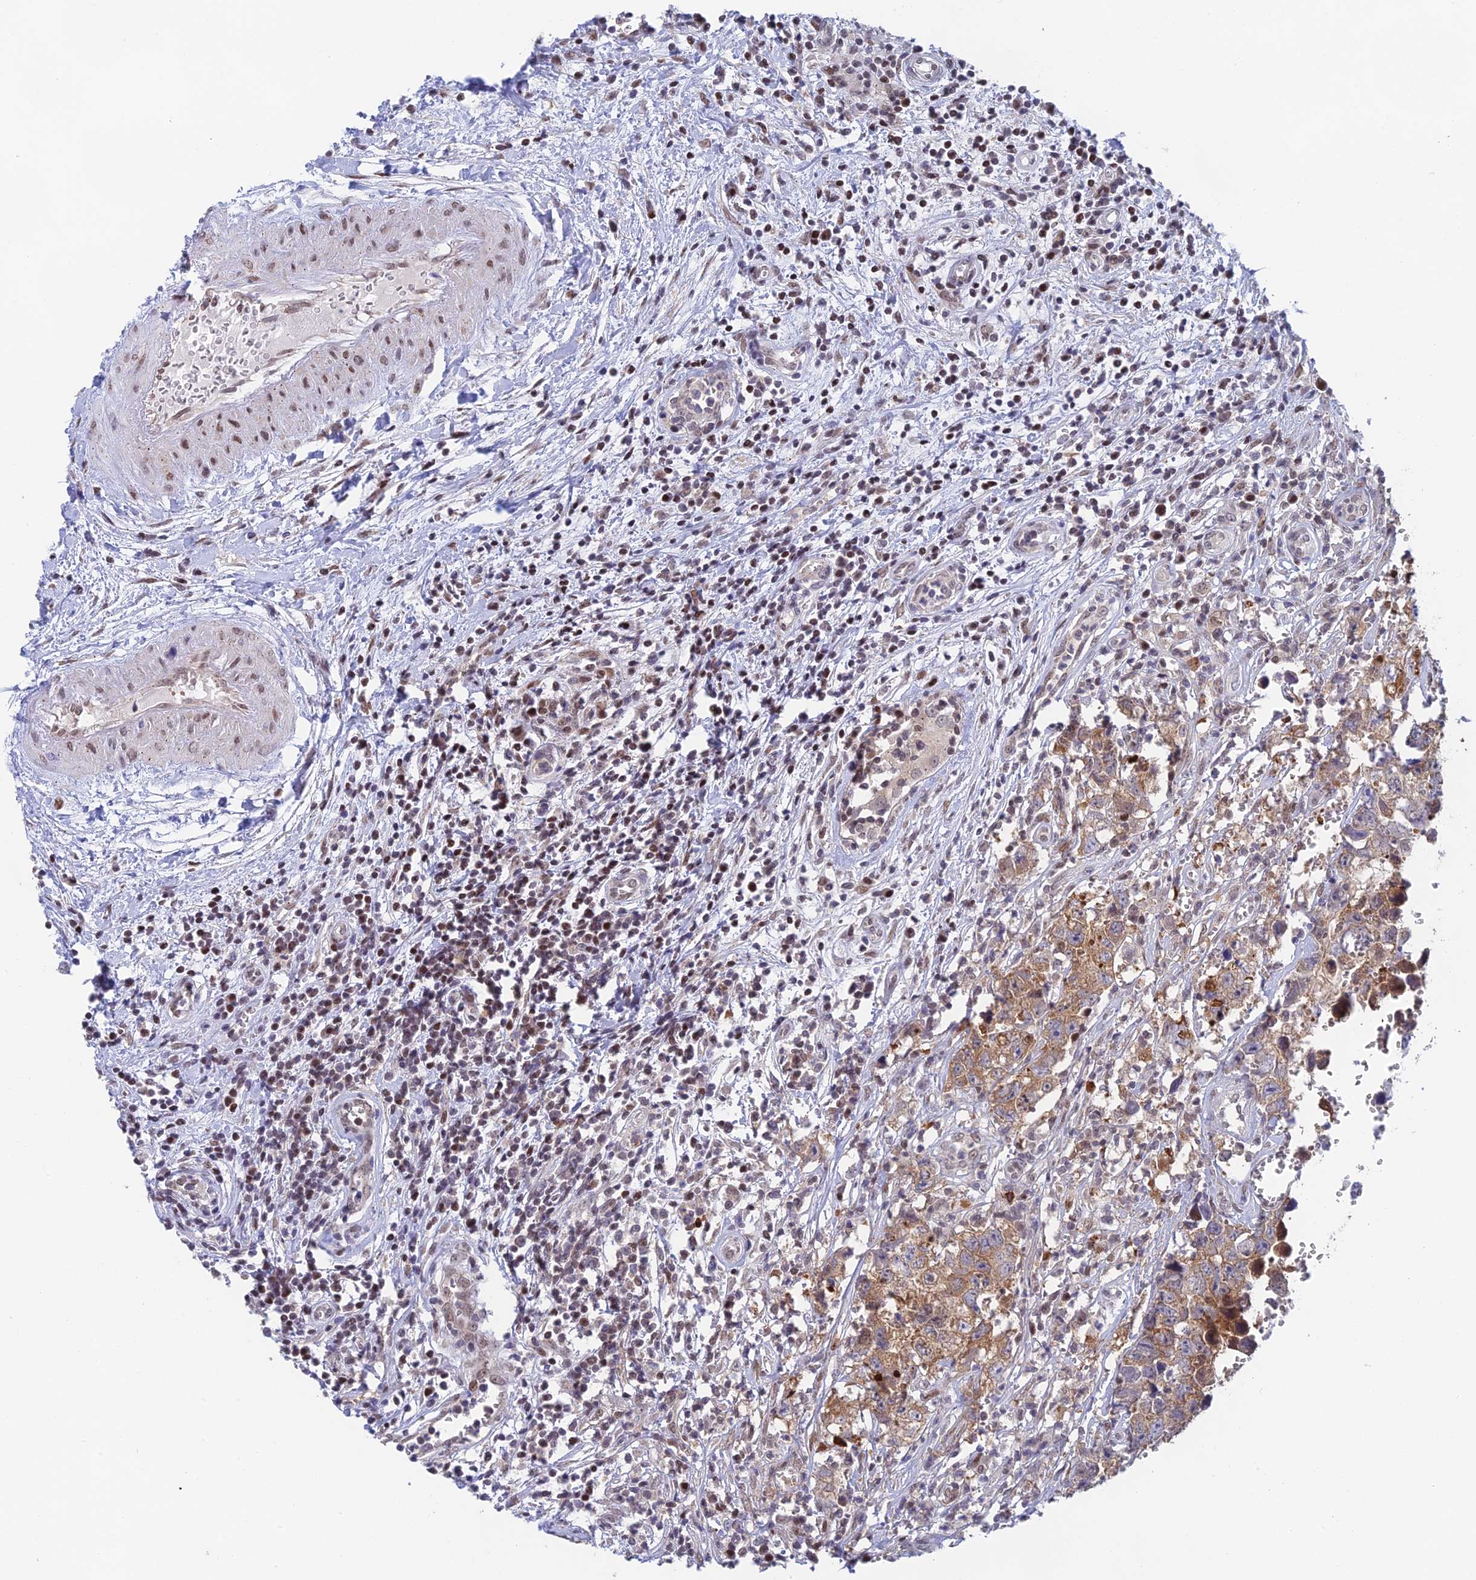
{"staining": {"intensity": "moderate", "quantity": ">75%", "location": "cytoplasmic/membranous"}, "tissue": "testis cancer", "cell_type": "Tumor cells", "image_type": "cancer", "snomed": [{"axis": "morphology", "description": "Seminoma, NOS"}, {"axis": "morphology", "description": "Carcinoma, Embryonal, NOS"}, {"axis": "topography", "description": "Testis"}], "caption": "Immunohistochemical staining of seminoma (testis) shows medium levels of moderate cytoplasmic/membranous staining in about >75% of tumor cells.", "gene": "MRPL17", "patient": {"sex": "male", "age": 29}}